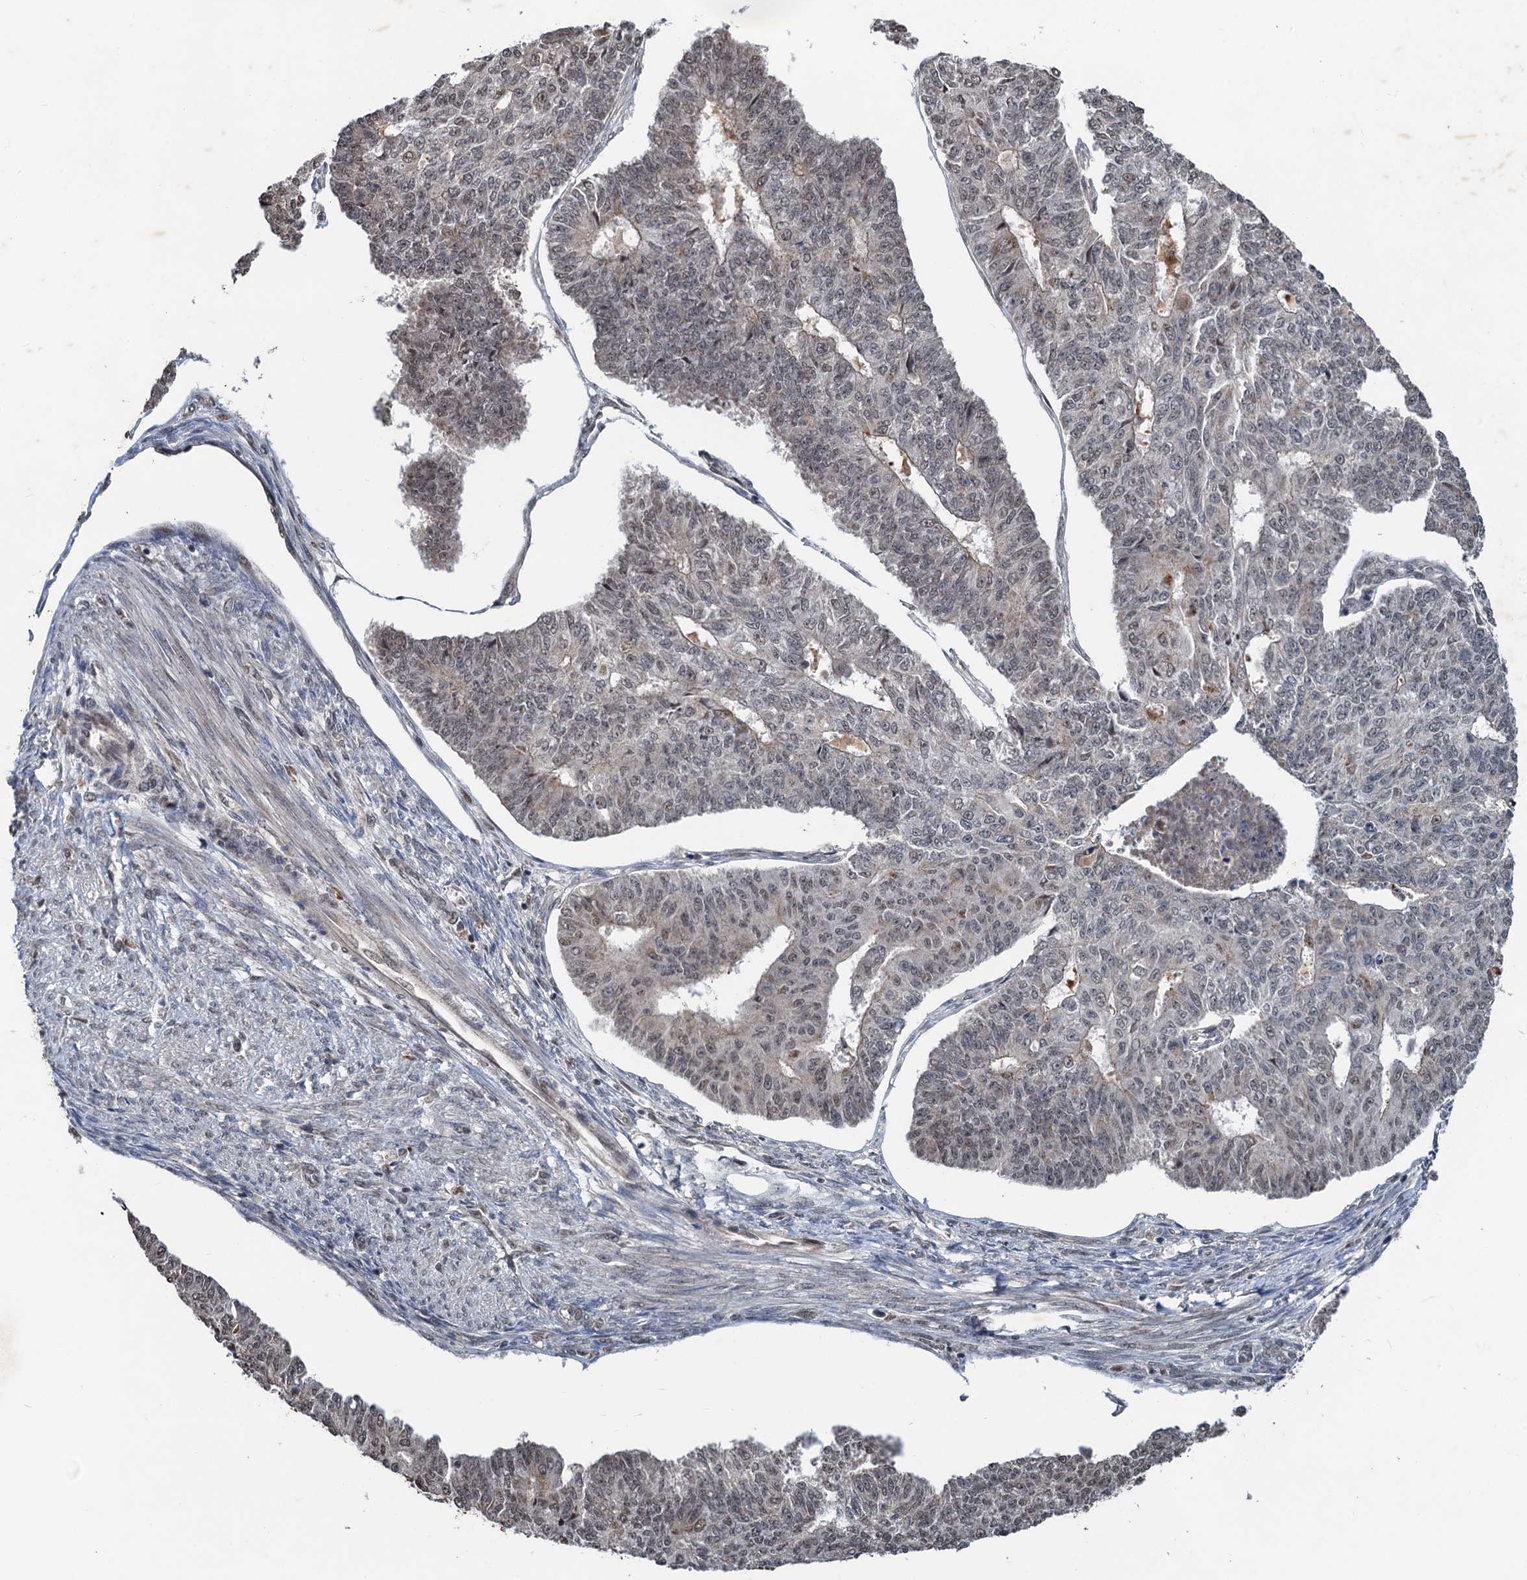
{"staining": {"intensity": "weak", "quantity": "<25%", "location": "nuclear"}, "tissue": "endometrial cancer", "cell_type": "Tumor cells", "image_type": "cancer", "snomed": [{"axis": "morphology", "description": "Adenocarcinoma, NOS"}, {"axis": "topography", "description": "Endometrium"}], "caption": "A high-resolution micrograph shows immunohistochemistry (IHC) staining of endometrial cancer, which shows no significant staining in tumor cells. (Brightfield microscopy of DAB immunohistochemistry at high magnification).", "gene": "REP15", "patient": {"sex": "female", "age": 32}}